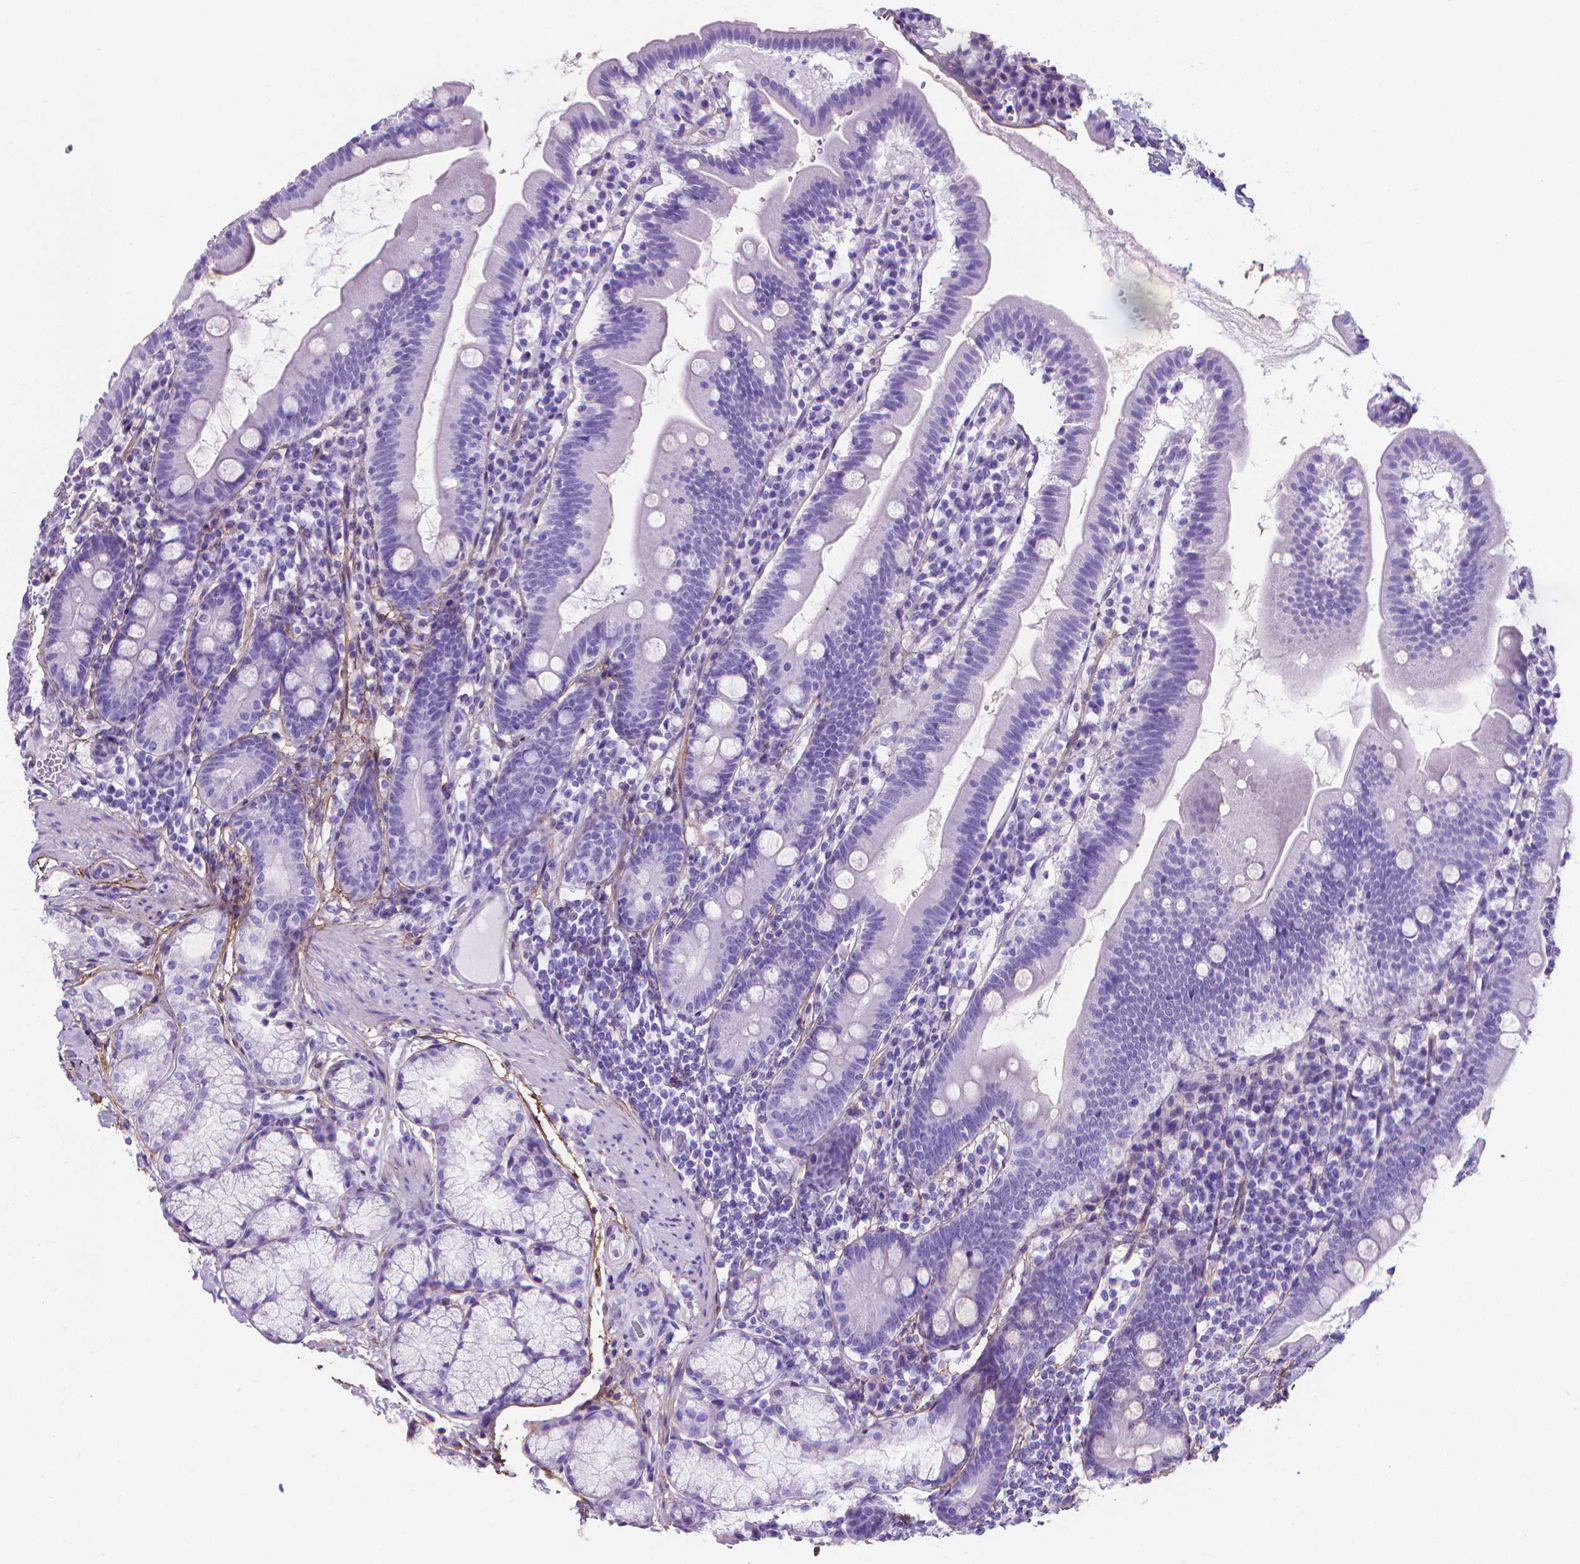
{"staining": {"intensity": "negative", "quantity": "none", "location": "none"}, "tissue": "duodenum", "cell_type": "Glandular cells", "image_type": "normal", "snomed": [{"axis": "morphology", "description": "Normal tissue, NOS"}, {"axis": "topography", "description": "Duodenum"}], "caption": "This is an IHC micrograph of benign duodenum. There is no positivity in glandular cells.", "gene": "MFAP2", "patient": {"sex": "female", "age": 67}}